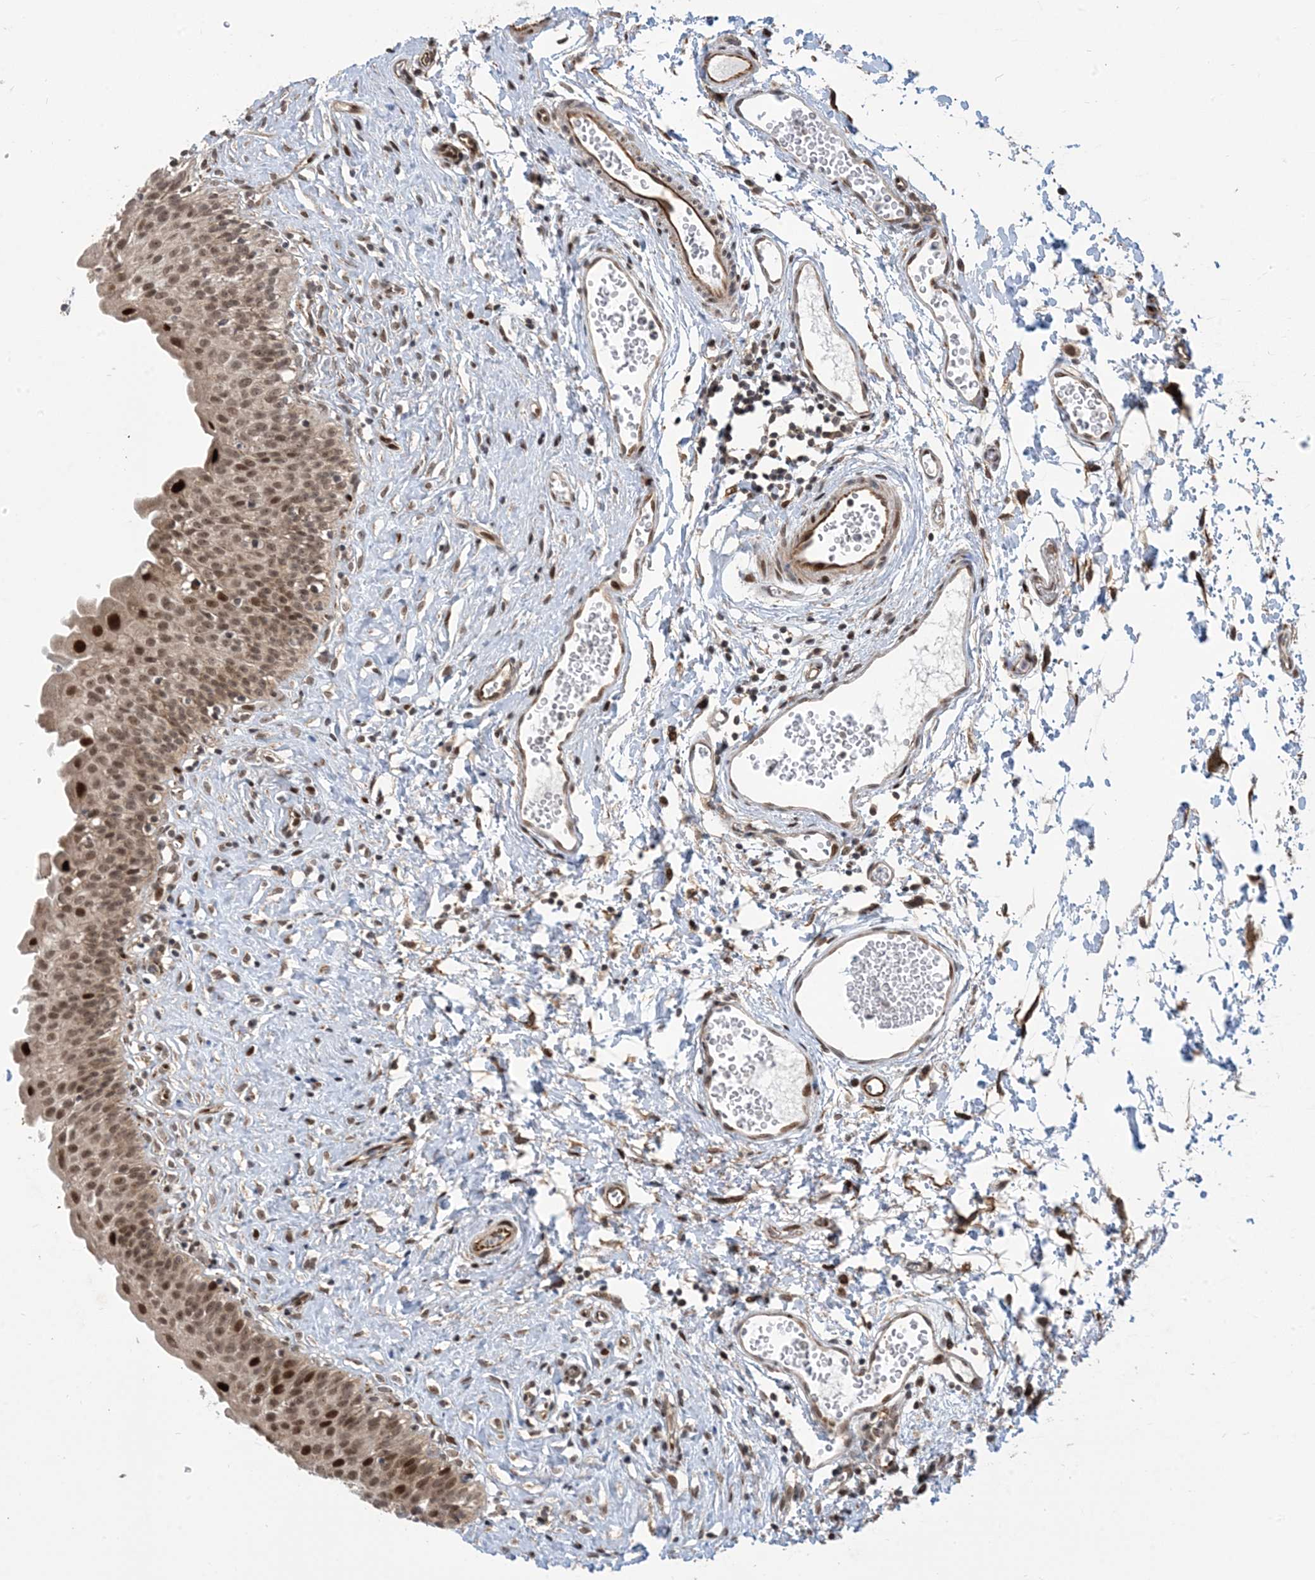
{"staining": {"intensity": "strong", "quantity": "25%-75%", "location": "nuclear"}, "tissue": "urinary bladder", "cell_type": "Urothelial cells", "image_type": "normal", "snomed": [{"axis": "morphology", "description": "Normal tissue, NOS"}, {"axis": "topography", "description": "Urinary bladder"}], "caption": "Urinary bladder stained with immunohistochemistry (IHC) exhibits strong nuclear positivity in approximately 25%-75% of urothelial cells.", "gene": "FAM9B", "patient": {"sex": "male", "age": 51}}